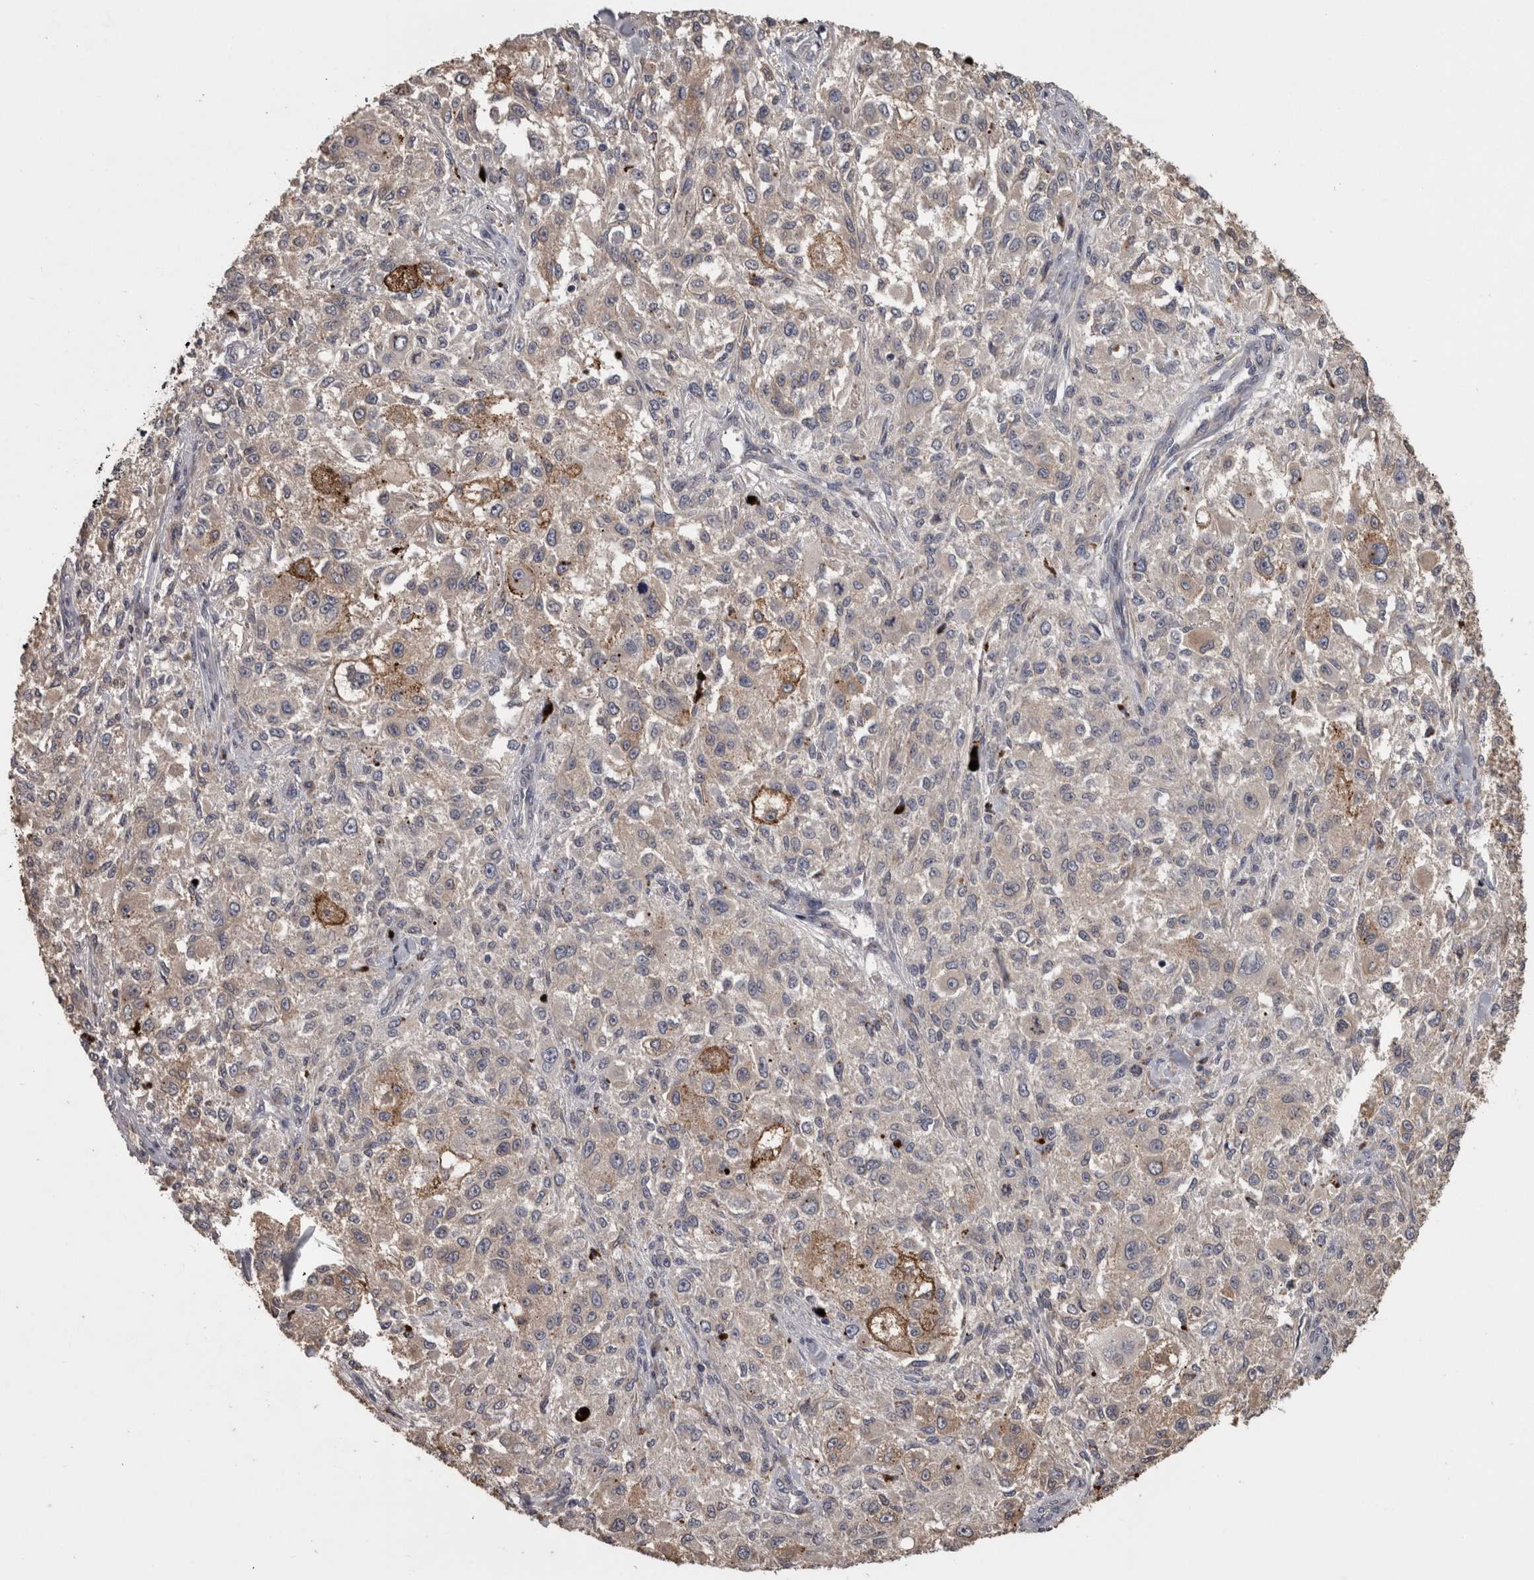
{"staining": {"intensity": "negative", "quantity": "none", "location": "none"}, "tissue": "melanoma", "cell_type": "Tumor cells", "image_type": "cancer", "snomed": [{"axis": "morphology", "description": "Necrosis, NOS"}, {"axis": "morphology", "description": "Malignant melanoma, NOS"}, {"axis": "topography", "description": "Skin"}], "caption": "DAB immunohistochemical staining of melanoma displays no significant staining in tumor cells.", "gene": "PCM1", "patient": {"sex": "female", "age": 87}}